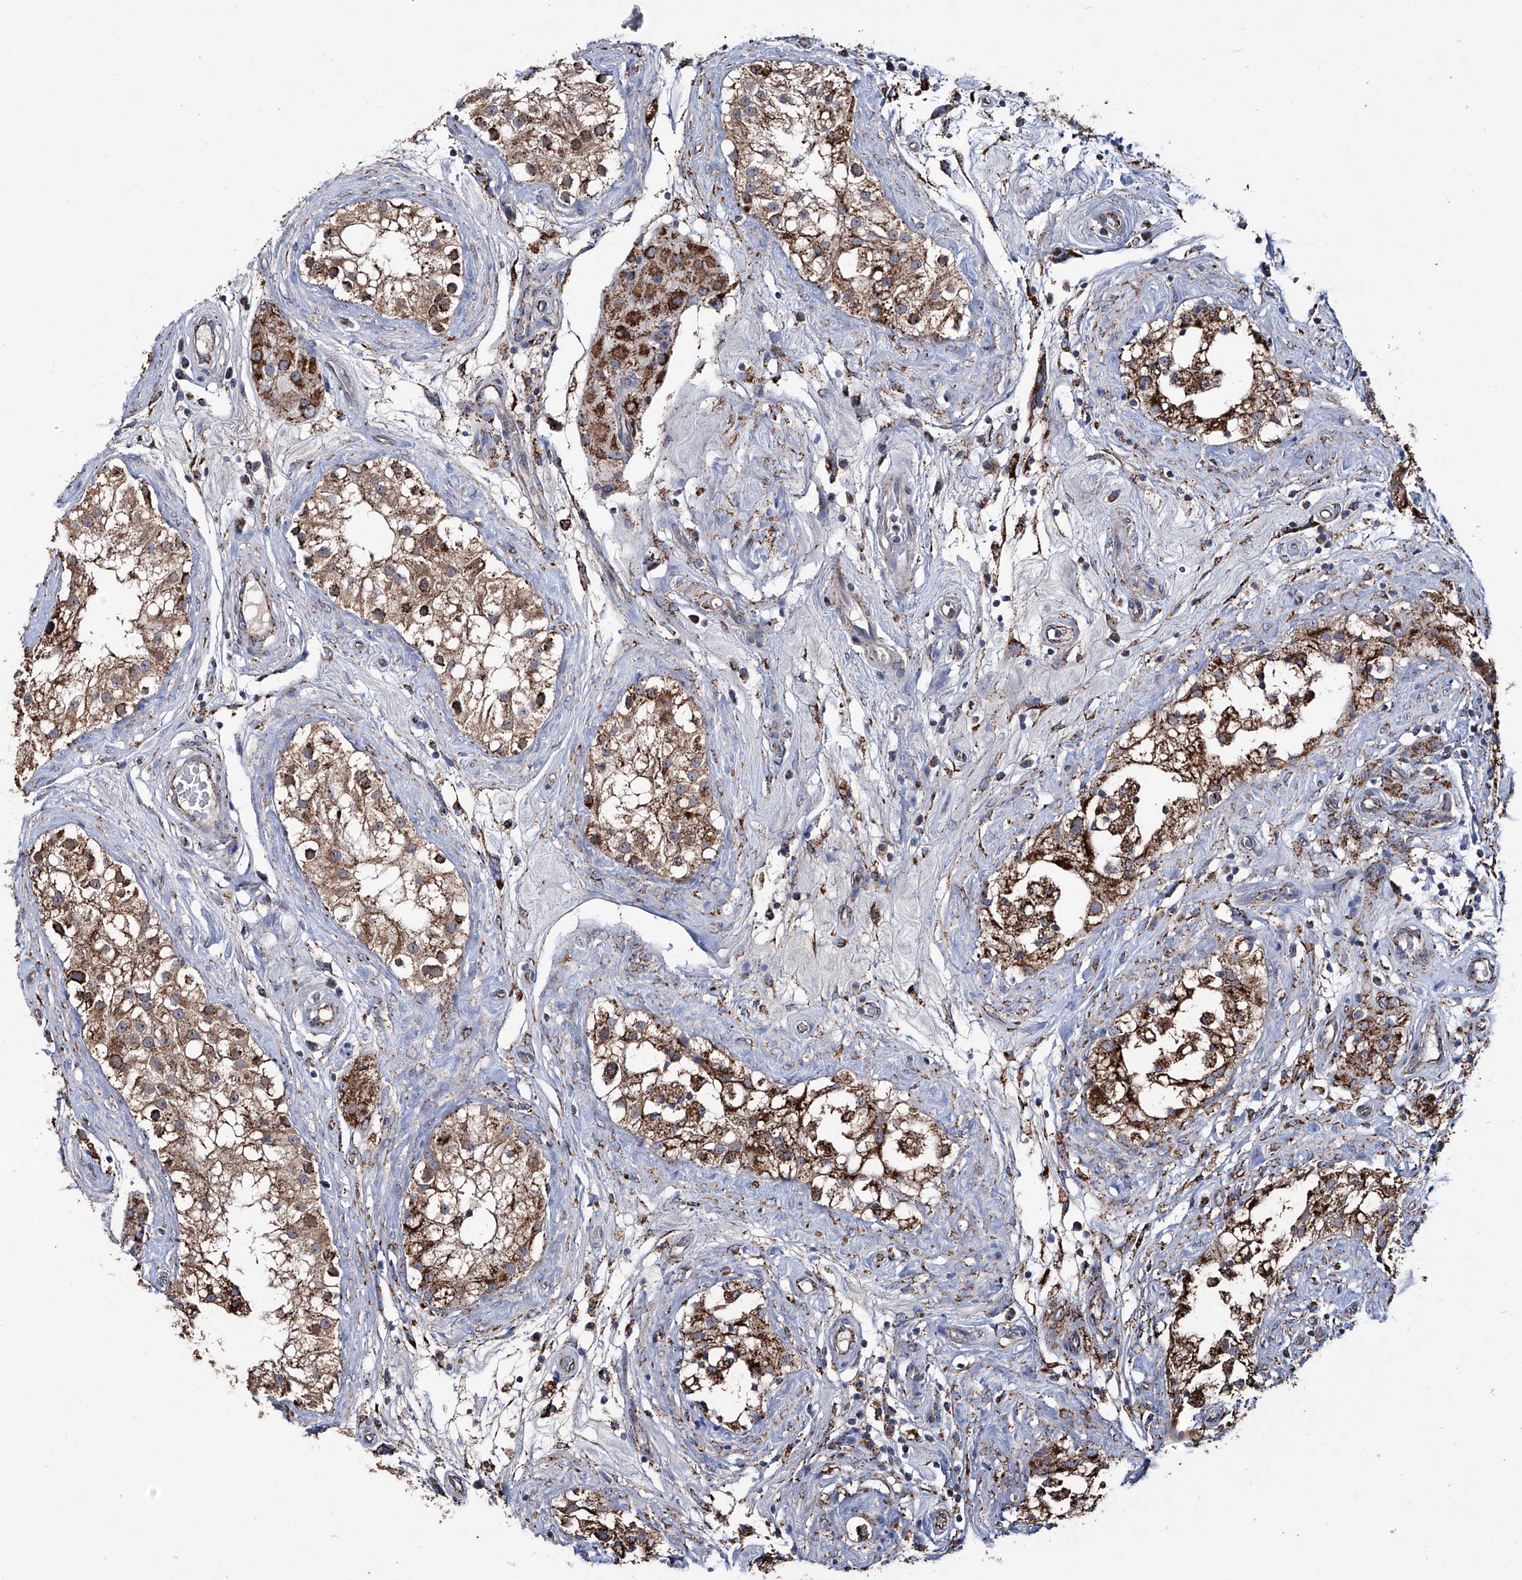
{"staining": {"intensity": "moderate", "quantity": ">75%", "location": "cytoplasmic/membranous"}, "tissue": "testis", "cell_type": "Cells in seminiferous ducts", "image_type": "normal", "snomed": [{"axis": "morphology", "description": "Normal tissue, NOS"}, {"axis": "topography", "description": "Testis"}], "caption": "A photomicrograph of testis stained for a protein displays moderate cytoplasmic/membranous brown staining in cells in seminiferous ducts. The protein of interest is shown in brown color, while the nuclei are stained blue.", "gene": "NHS", "patient": {"sex": "male", "age": 84}}